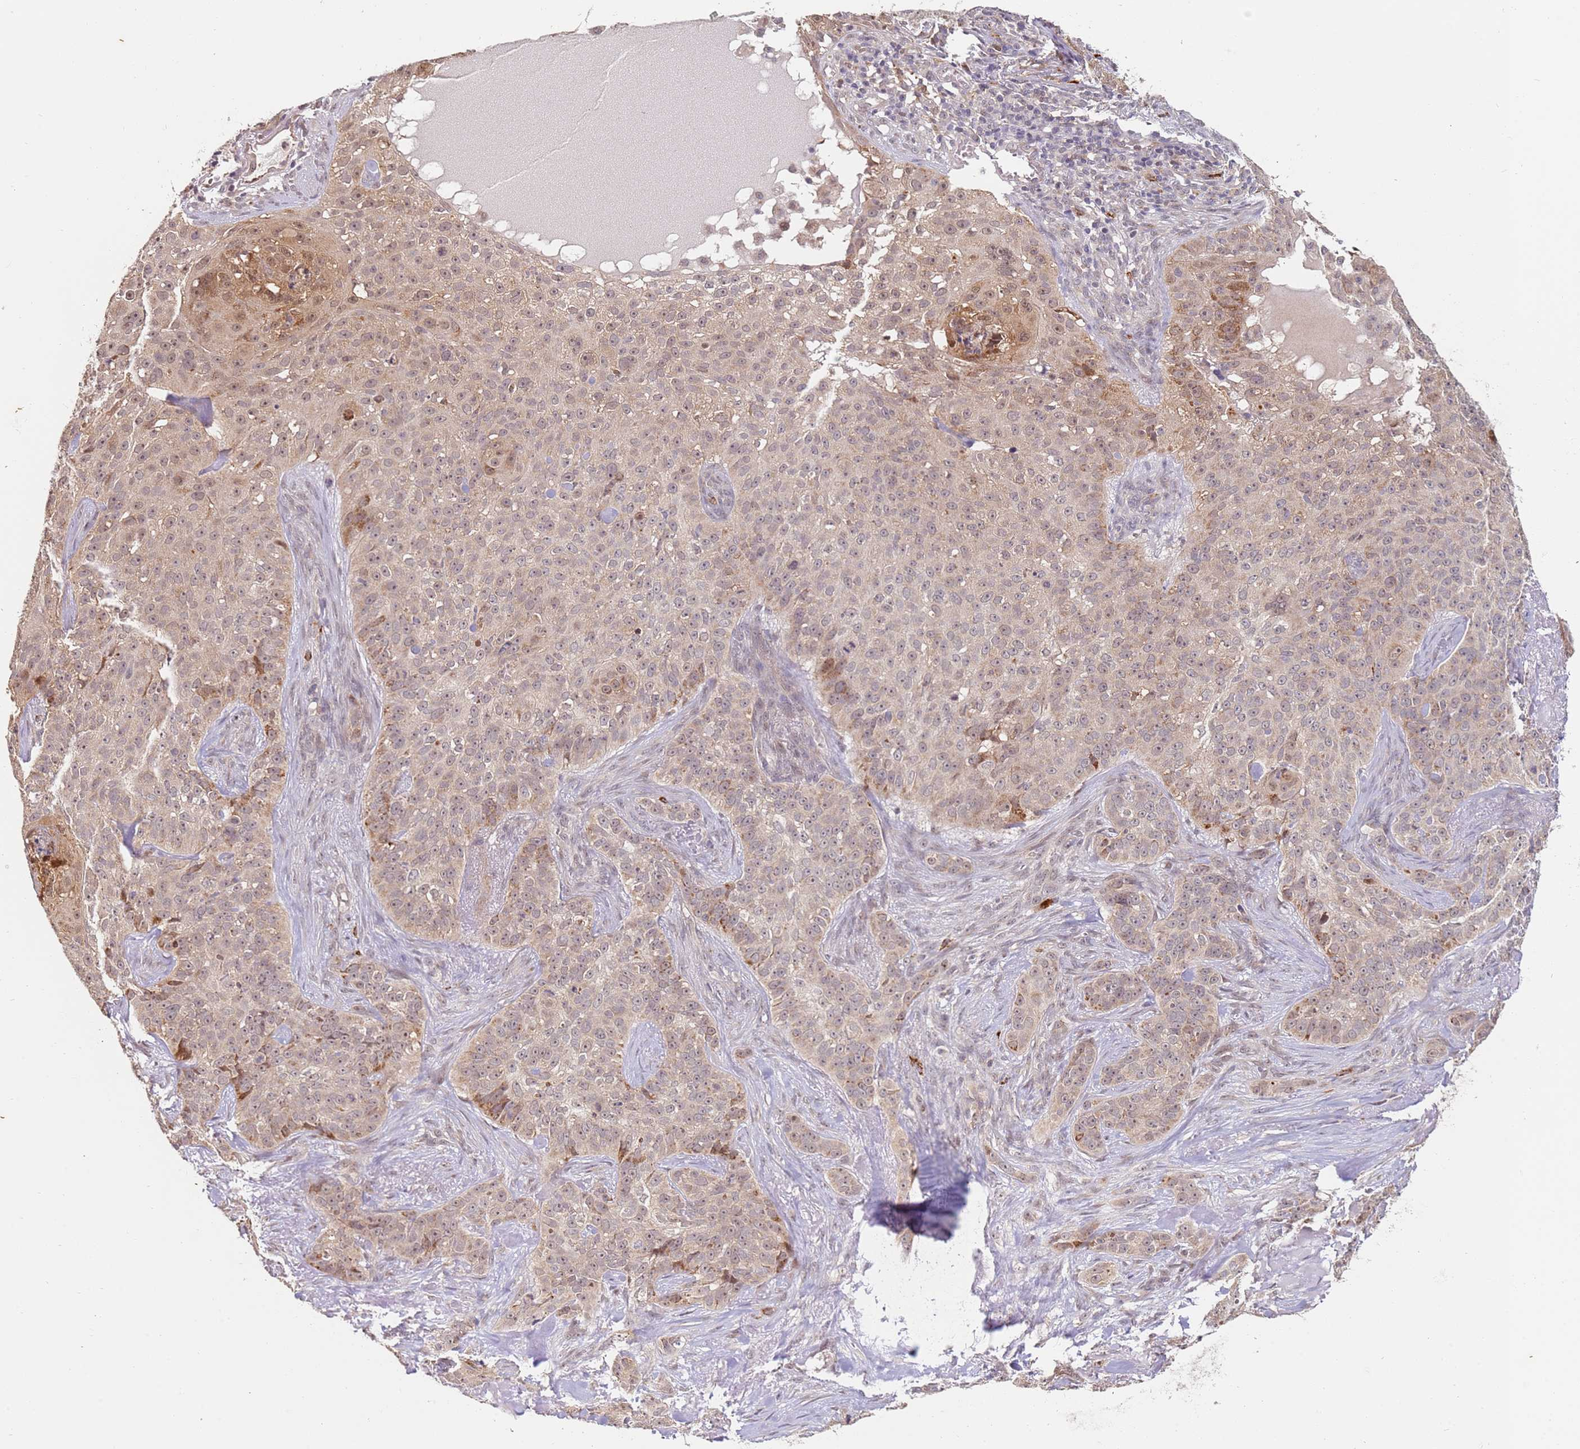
{"staining": {"intensity": "moderate", "quantity": "<25%", "location": "cytoplasmic/membranous,nuclear"}, "tissue": "skin cancer", "cell_type": "Tumor cells", "image_type": "cancer", "snomed": [{"axis": "morphology", "description": "Basal cell carcinoma"}, {"axis": "topography", "description": "Skin"}], "caption": "This micrograph demonstrates skin cancer (basal cell carcinoma) stained with immunohistochemistry to label a protein in brown. The cytoplasmic/membranous and nuclear of tumor cells show moderate positivity for the protein. Nuclei are counter-stained blue.", "gene": "LGALSL", "patient": {"sex": "female", "age": 92}}